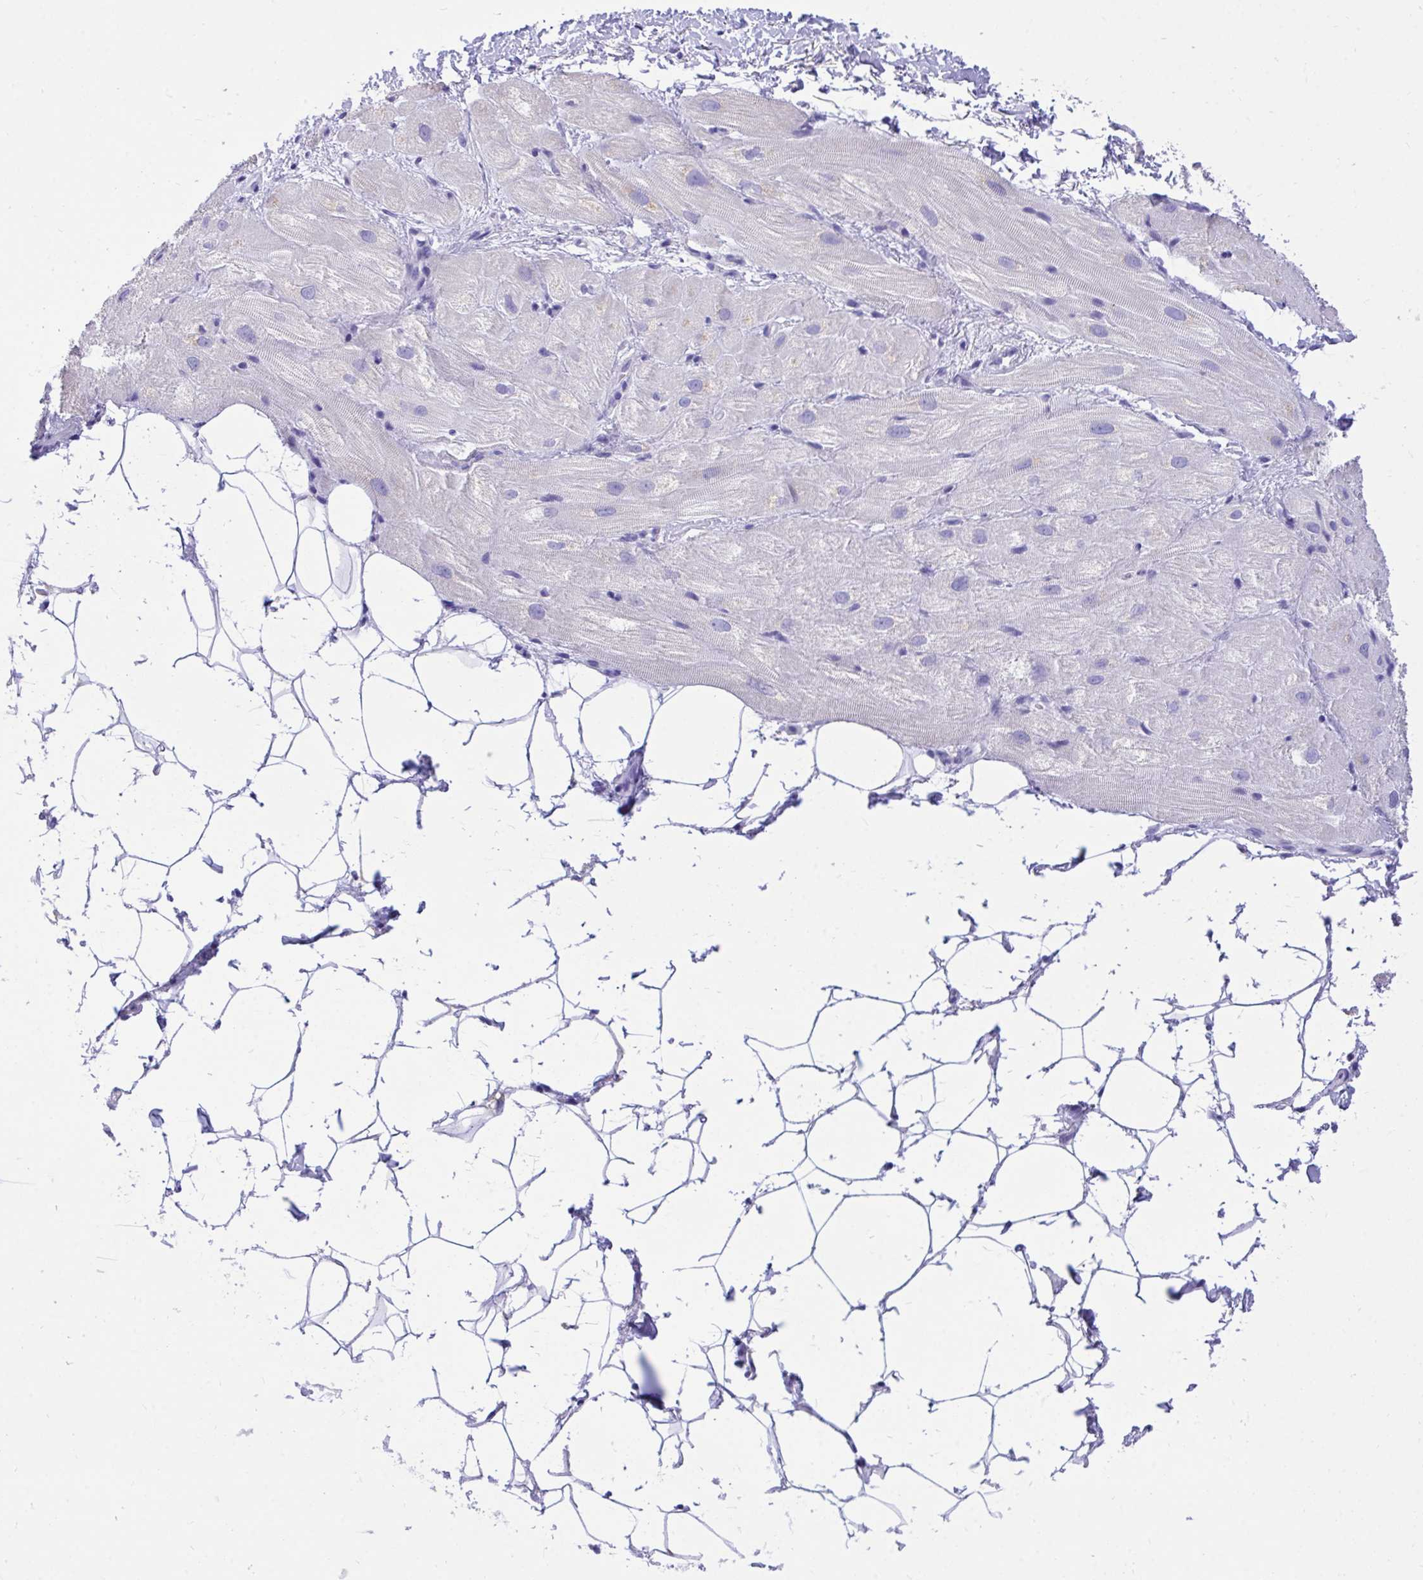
{"staining": {"intensity": "negative", "quantity": "none", "location": "none"}, "tissue": "heart muscle", "cell_type": "Cardiomyocytes", "image_type": "normal", "snomed": [{"axis": "morphology", "description": "Normal tissue, NOS"}, {"axis": "topography", "description": "Heart"}], "caption": "This is a micrograph of IHC staining of unremarkable heart muscle, which shows no staining in cardiomyocytes.", "gene": "MON1A", "patient": {"sex": "male", "age": 62}}